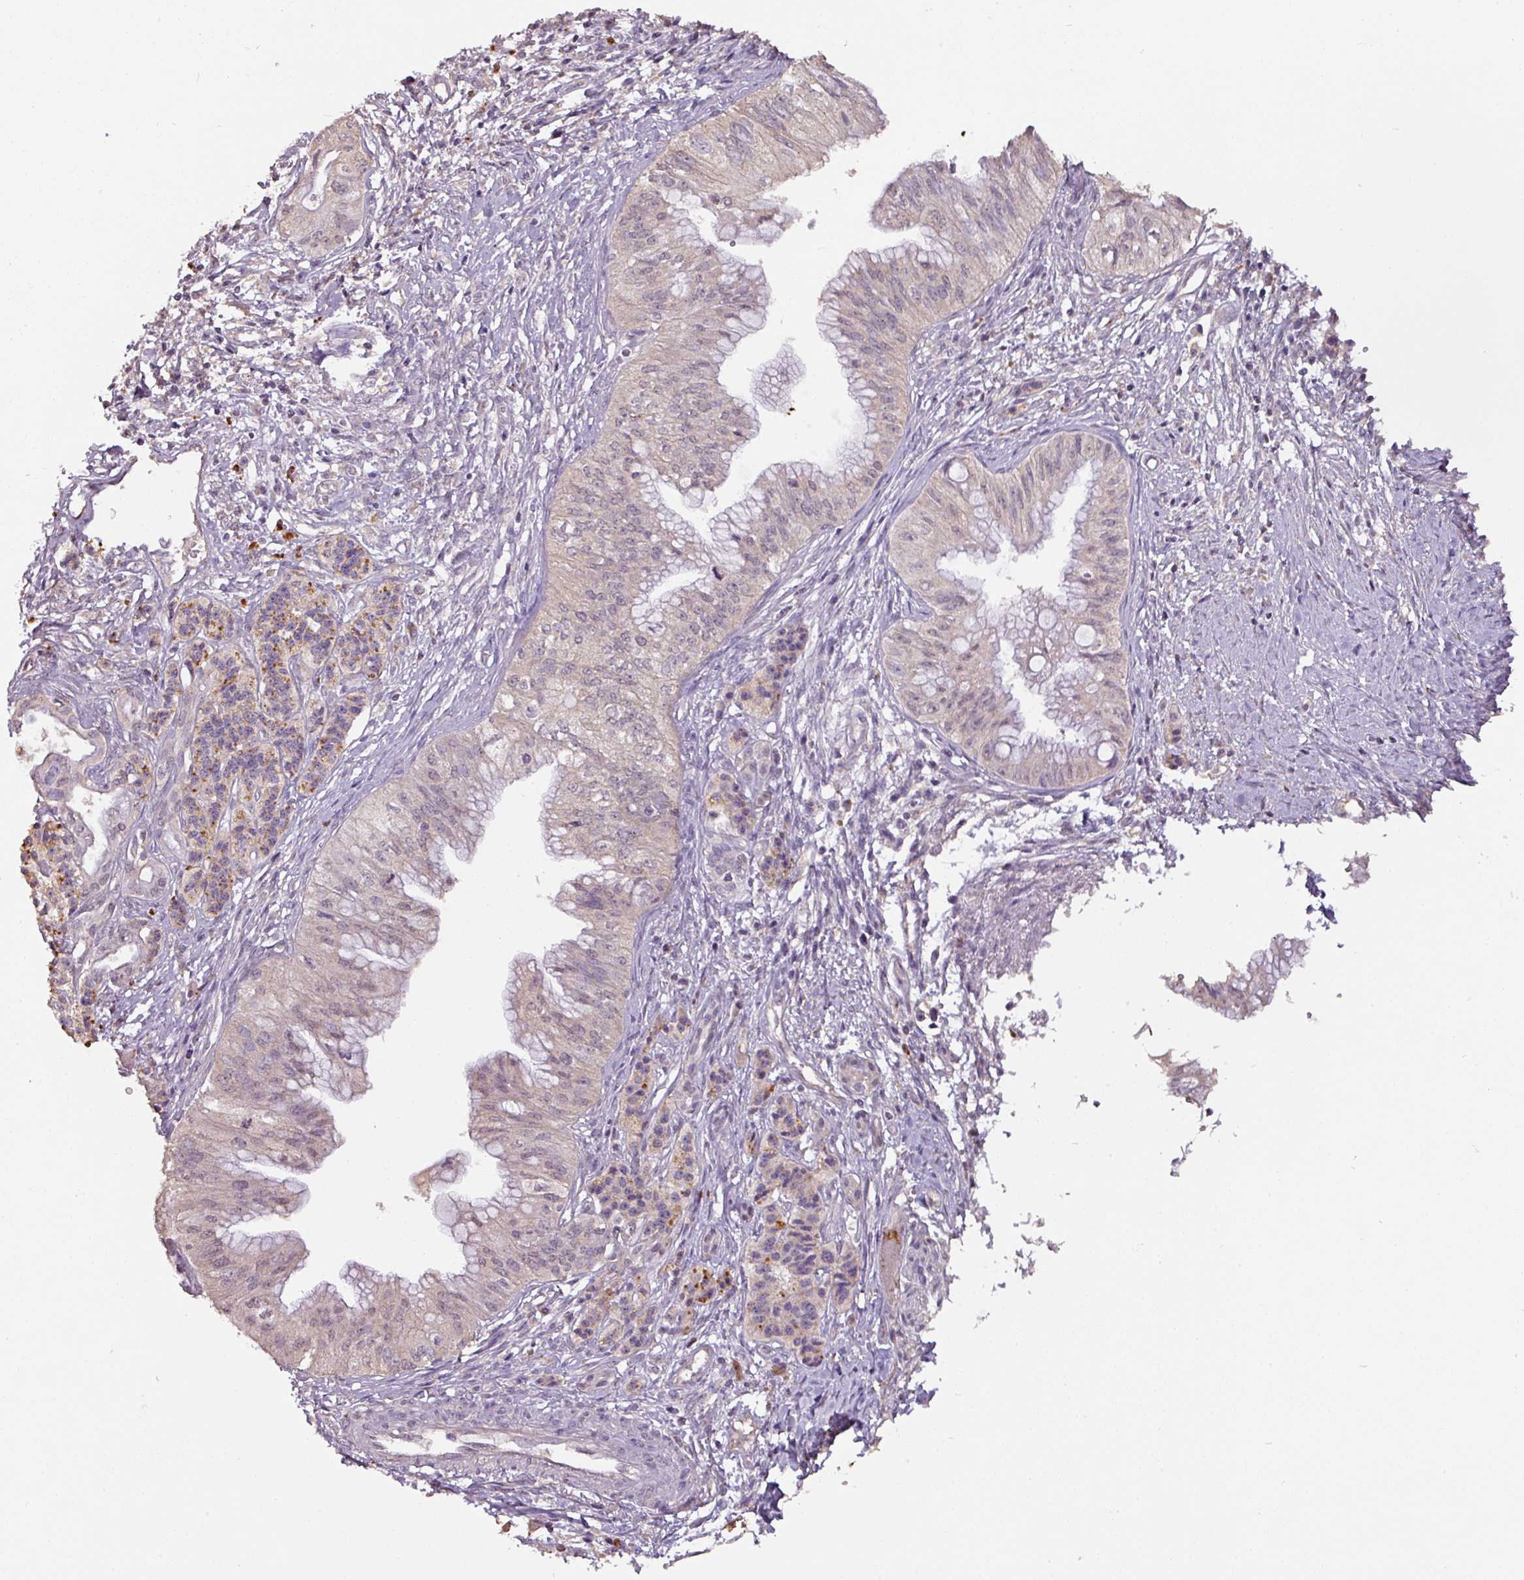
{"staining": {"intensity": "weak", "quantity": "25%-75%", "location": "nuclear"}, "tissue": "pancreatic cancer", "cell_type": "Tumor cells", "image_type": "cancer", "snomed": [{"axis": "morphology", "description": "Adenocarcinoma, NOS"}, {"axis": "topography", "description": "Pancreas"}], "caption": "Immunohistochemical staining of human pancreatic adenocarcinoma demonstrates low levels of weak nuclear protein positivity in about 25%-75% of tumor cells. The staining is performed using DAB (3,3'-diaminobenzidine) brown chromogen to label protein expression. The nuclei are counter-stained blue using hematoxylin.", "gene": "RPL38", "patient": {"sex": "male", "age": 71}}